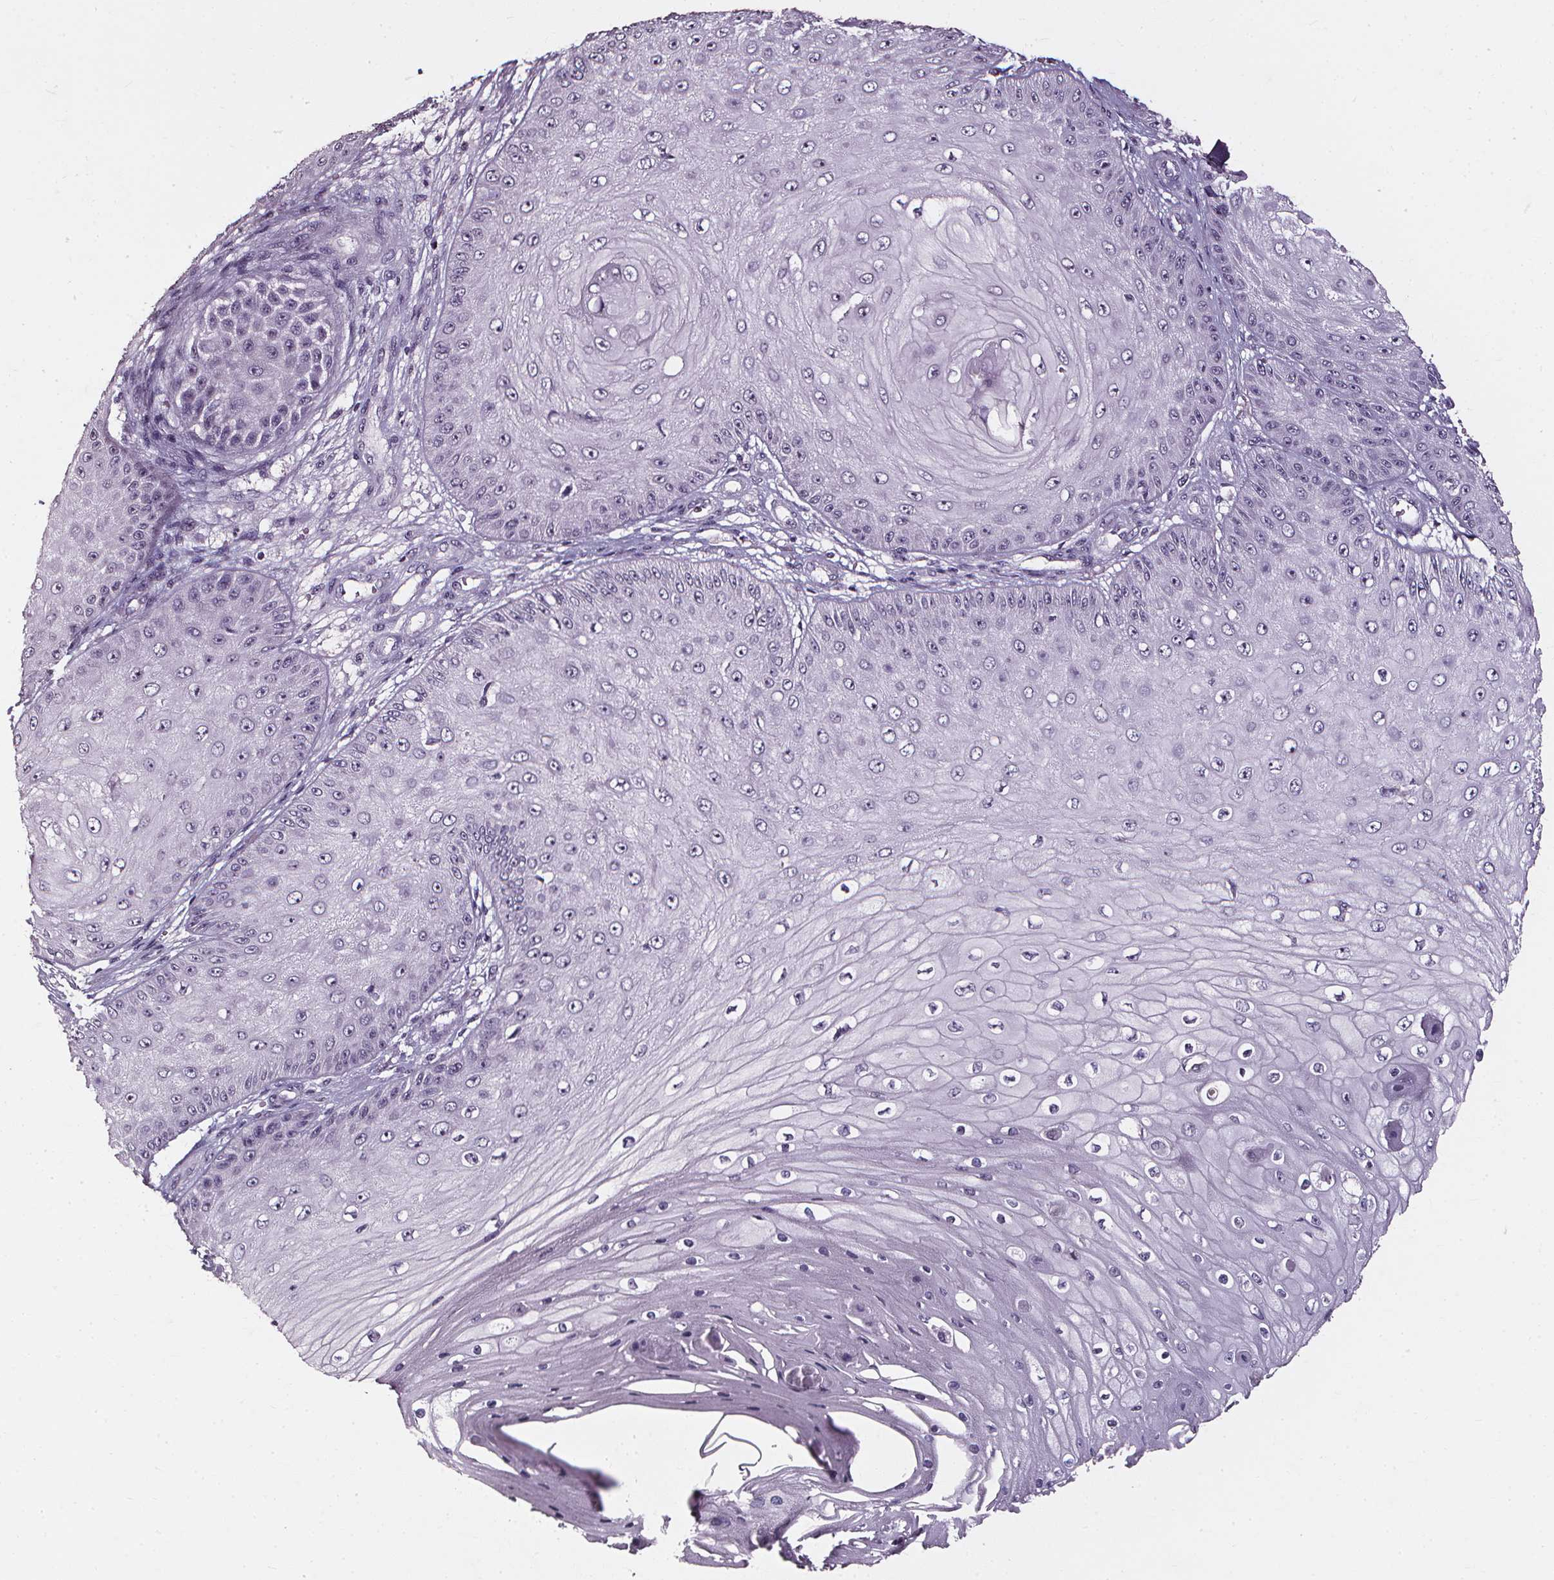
{"staining": {"intensity": "negative", "quantity": "none", "location": "none"}, "tissue": "skin cancer", "cell_type": "Tumor cells", "image_type": "cancer", "snomed": [{"axis": "morphology", "description": "Squamous cell carcinoma, NOS"}, {"axis": "topography", "description": "Skin"}], "caption": "Tumor cells show no significant staining in skin cancer (squamous cell carcinoma).", "gene": "DEFA5", "patient": {"sex": "male", "age": 70}}